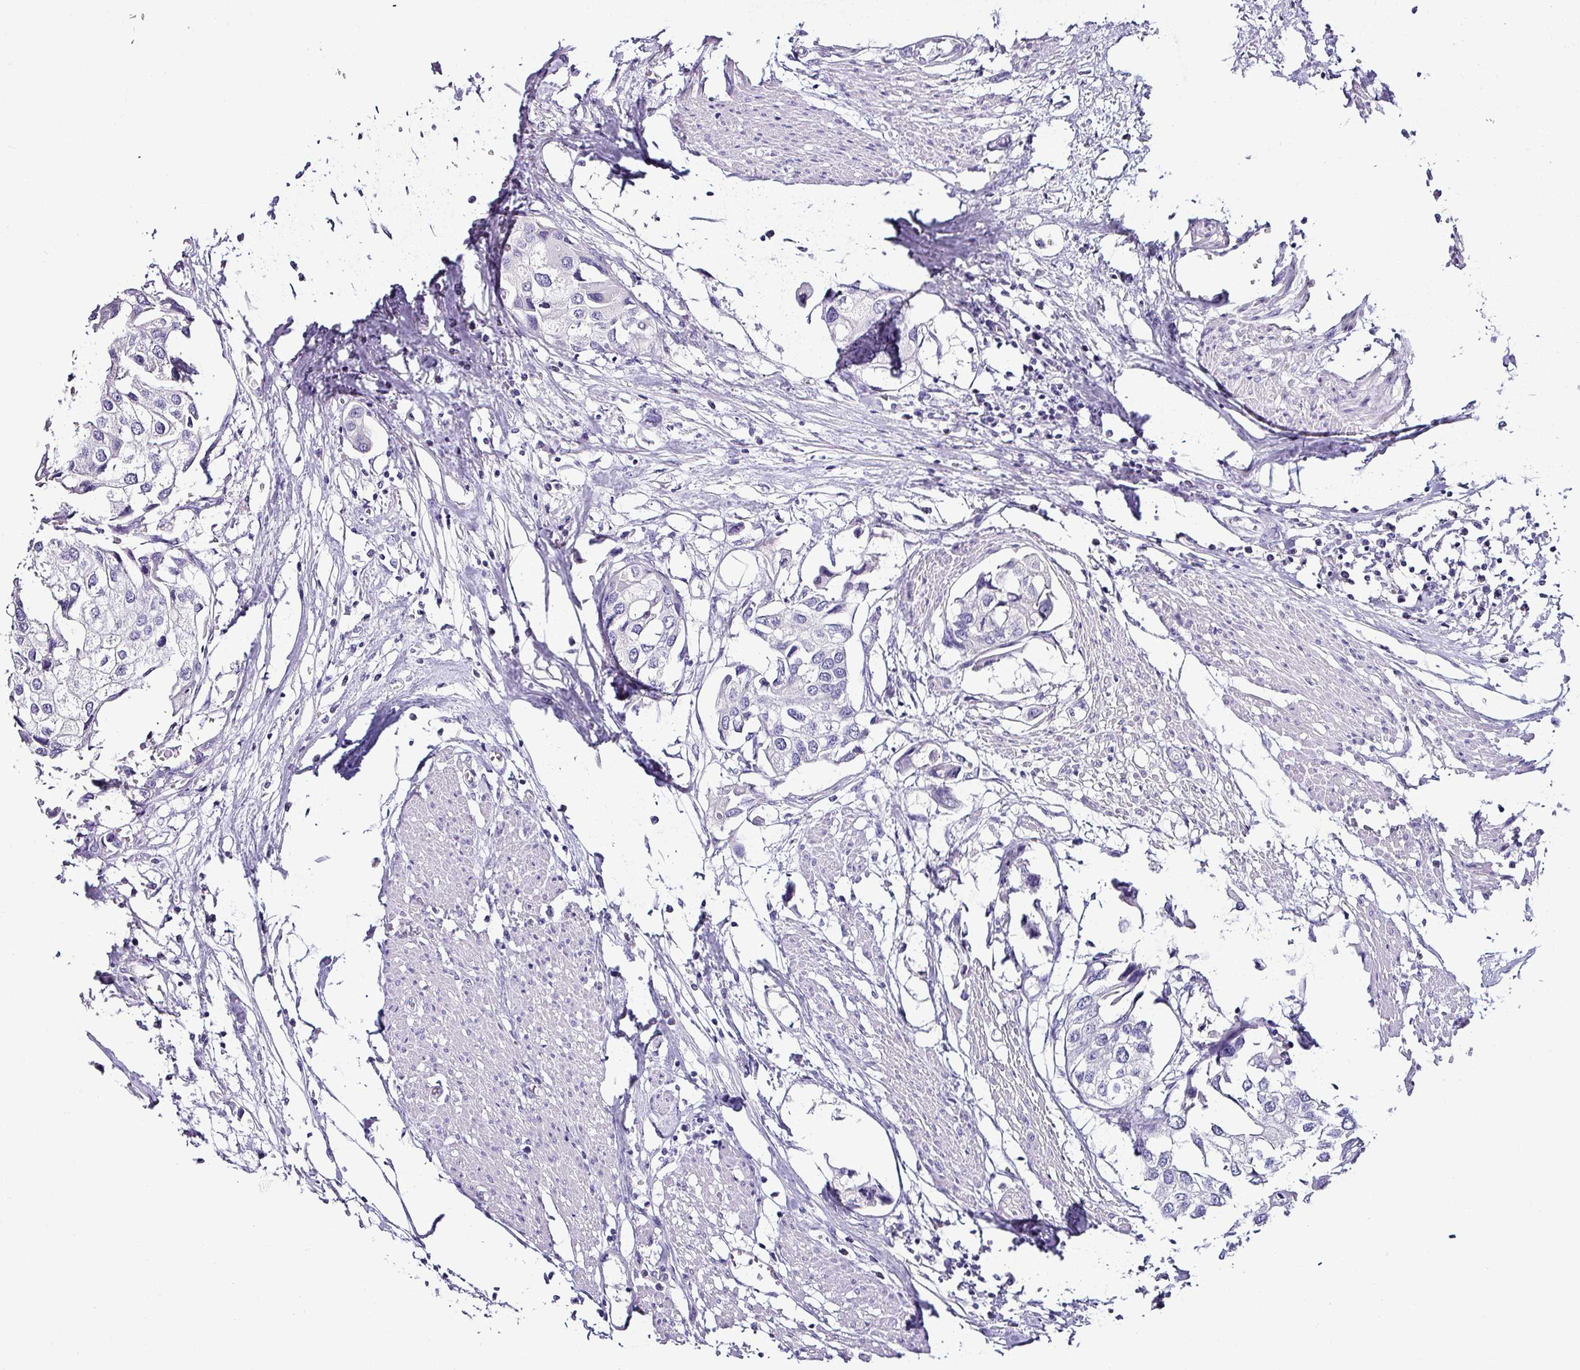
{"staining": {"intensity": "negative", "quantity": "none", "location": "none"}, "tissue": "urothelial cancer", "cell_type": "Tumor cells", "image_type": "cancer", "snomed": [{"axis": "morphology", "description": "Urothelial carcinoma, High grade"}, {"axis": "topography", "description": "Urinary bladder"}], "caption": "A histopathology image of human urothelial cancer is negative for staining in tumor cells. (Immunohistochemistry (ihc), brightfield microscopy, high magnification).", "gene": "NAPSA", "patient": {"sex": "male", "age": 64}}